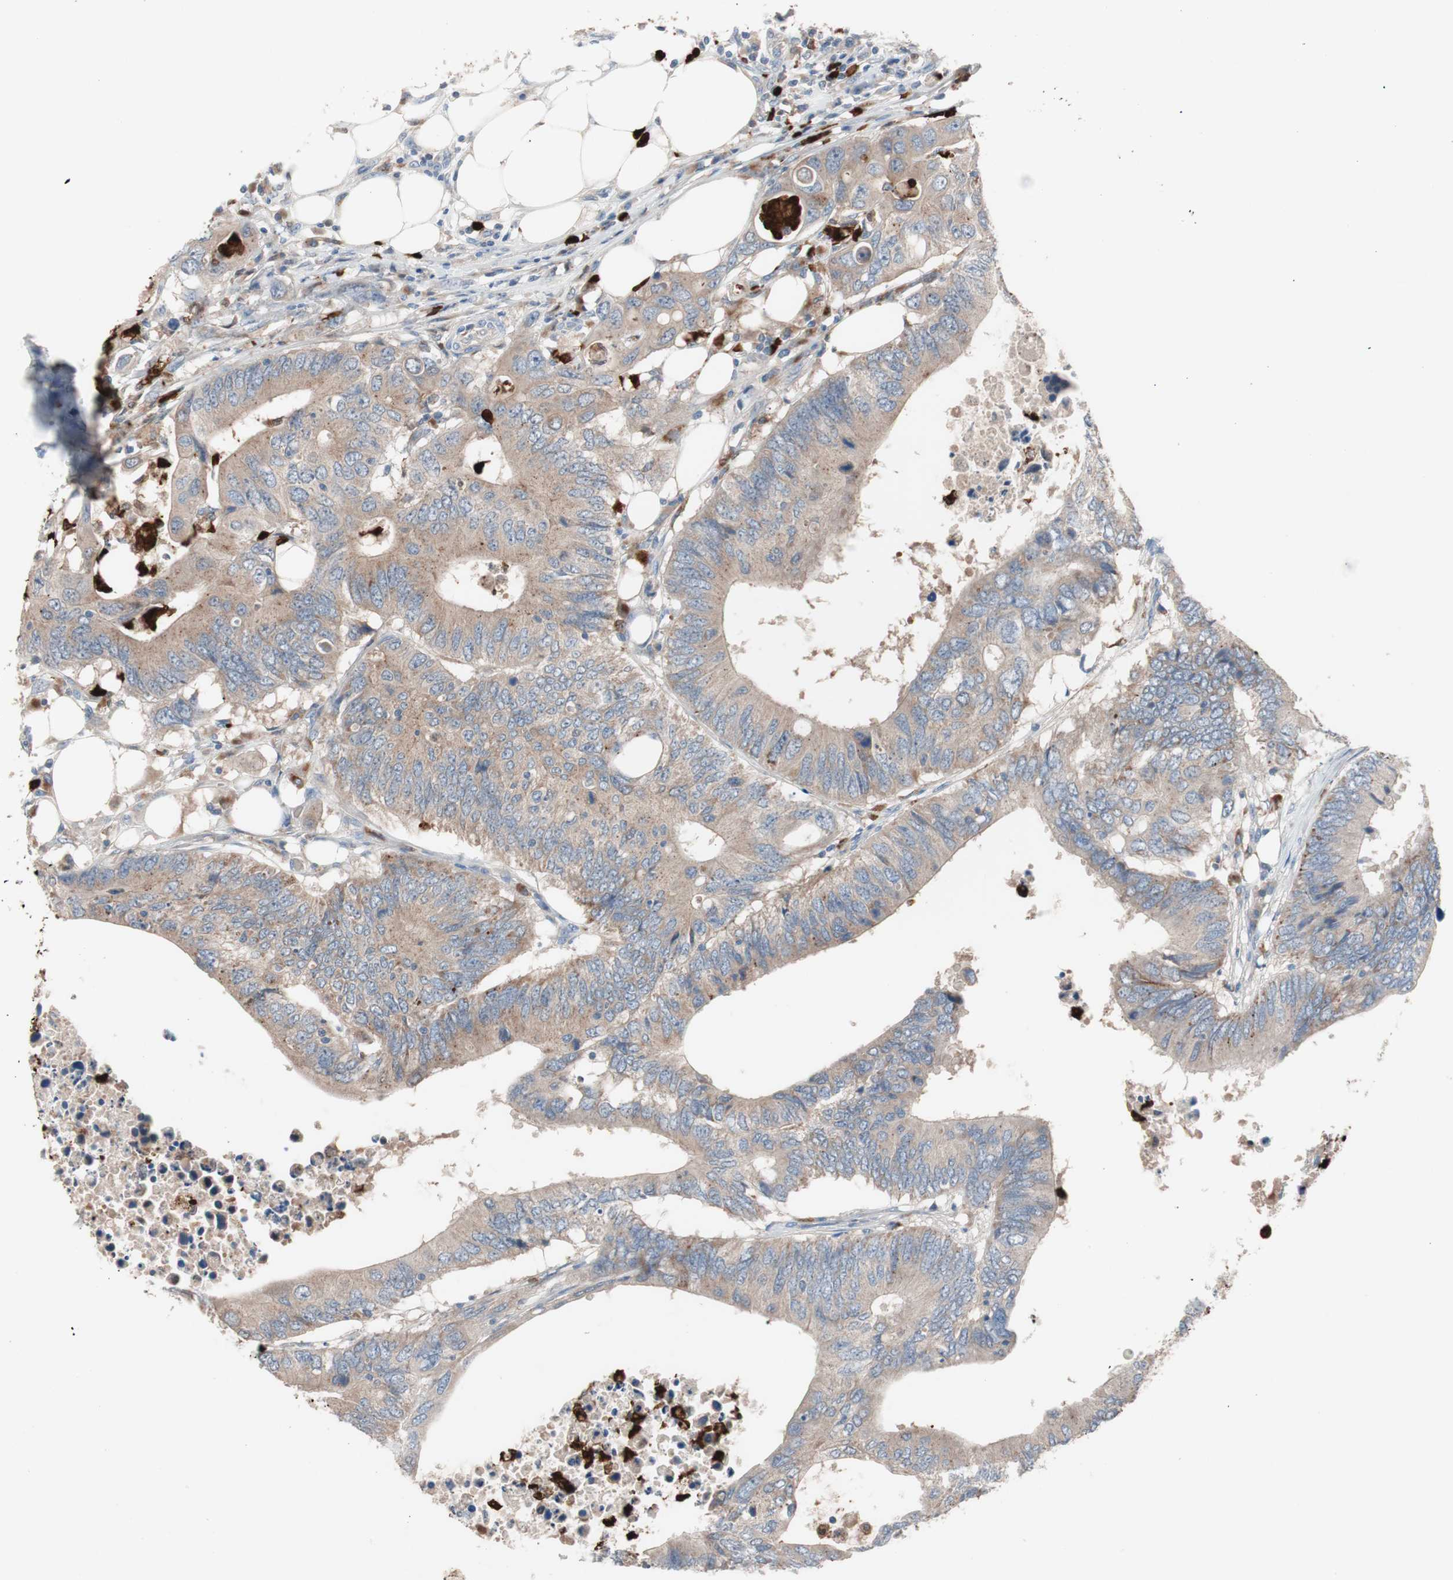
{"staining": {"intensity": "weak", "quantity": ">75%", "location": "cytoplasmic/membranous"}, "tissue": "colorectal cancer", "cell_type": "Tumor cells", "image_type": "cancer", "snomed": [{"axis": "morphology", "description": "Adenocarcinoma, NOS"}, {"axis": "topography", "description": "Colon"}], "caption": "A high-resolution histopathology image shows IHC staining of adenocarcinoma (colorectal), which reveals weak cytoplasmic/membranous positivity in about >75% of tumor cells.", "gene": "CLEC4D", "patient": {"sex": "male", "age": 71}}